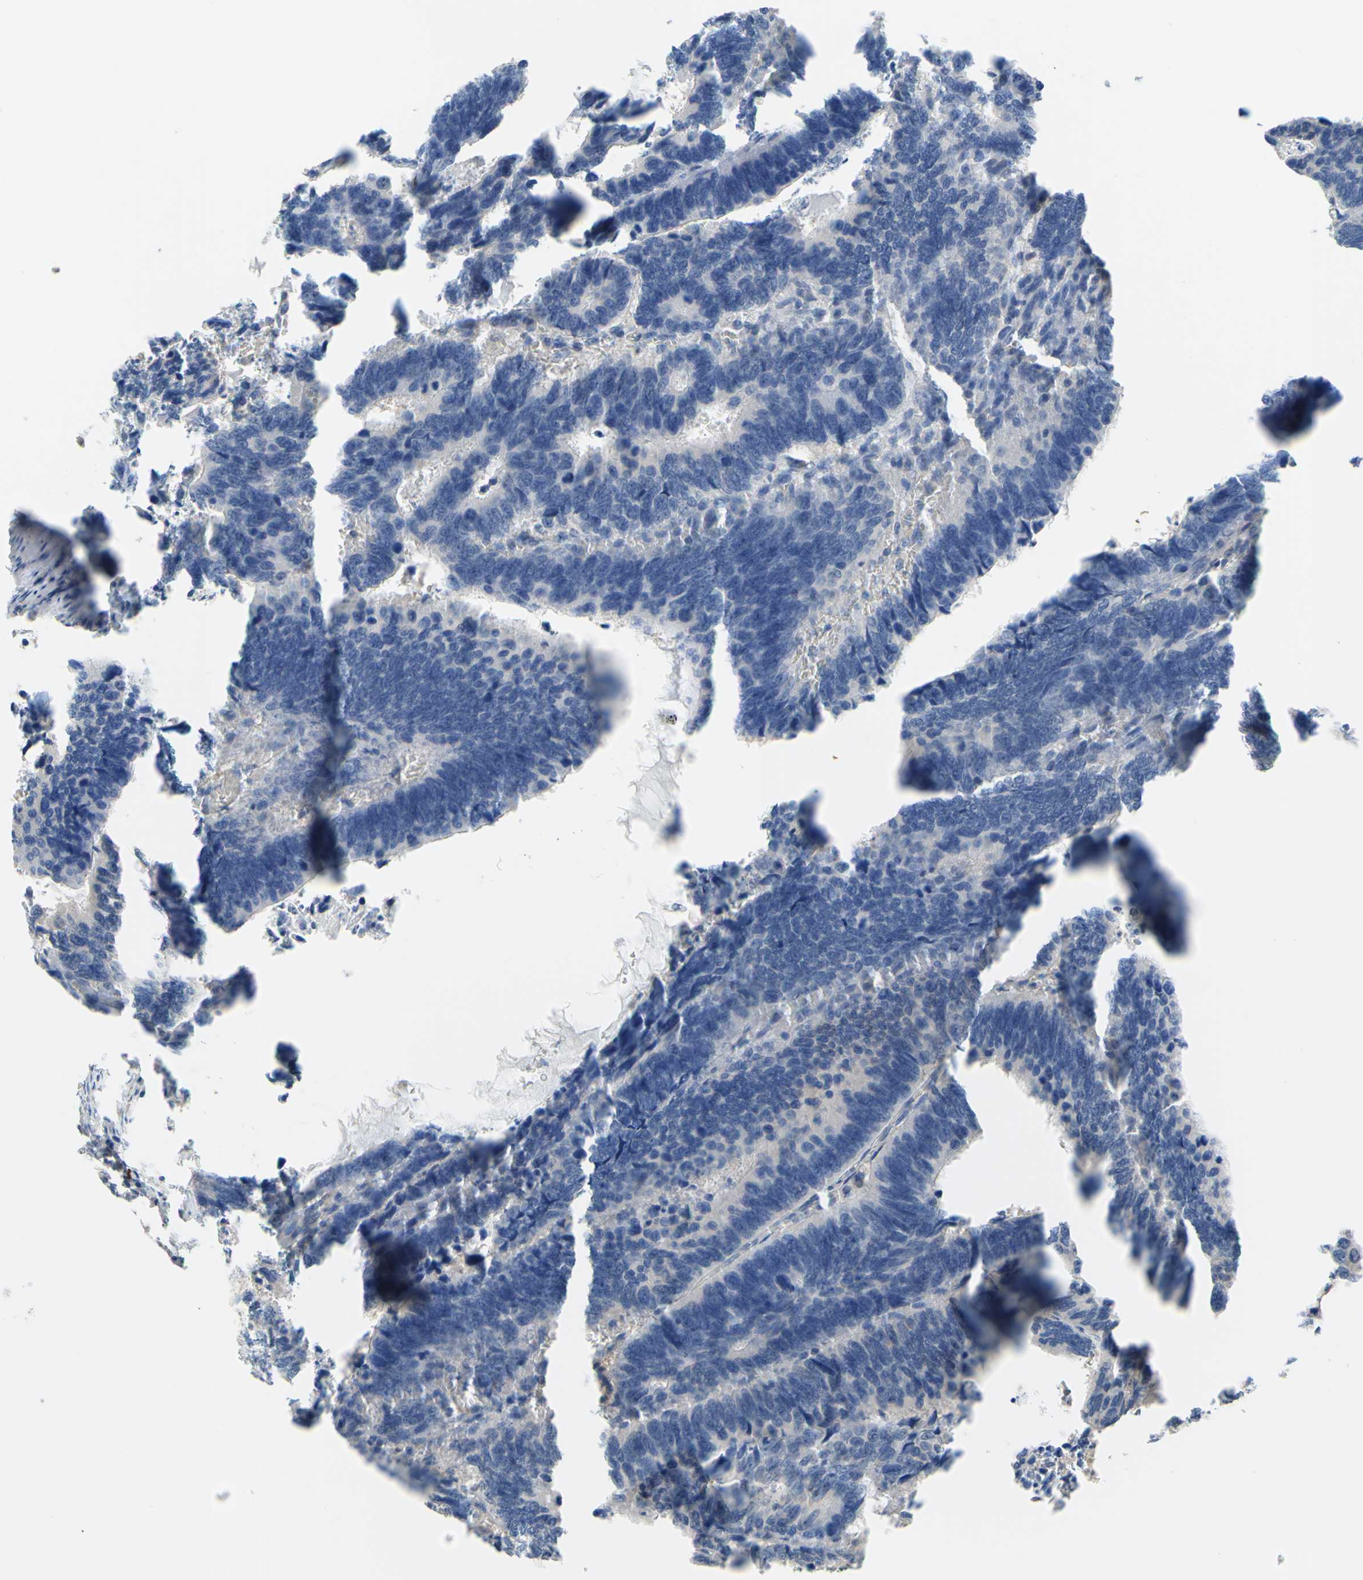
{"staining": {"intensity": "weak", "quantity": ">75%", "location": "cytoplasmic/membranous"}, "tissue": "colorectal cancer", "cell_type": "Tumor cells", "image_type": "cancer", "snomed": [{"axis": "morphology", "description": "Adenocarcinoma, NOS"}, {"axis": "topography", "description": "Colon"}], "caption": "Protein staining displays weak cytoplasmic/membranous positivity in about >75% of tumor cells in colorectal cancer.", "gene": "UPK3B", "patient": {"sex": "male", "age": 72}}